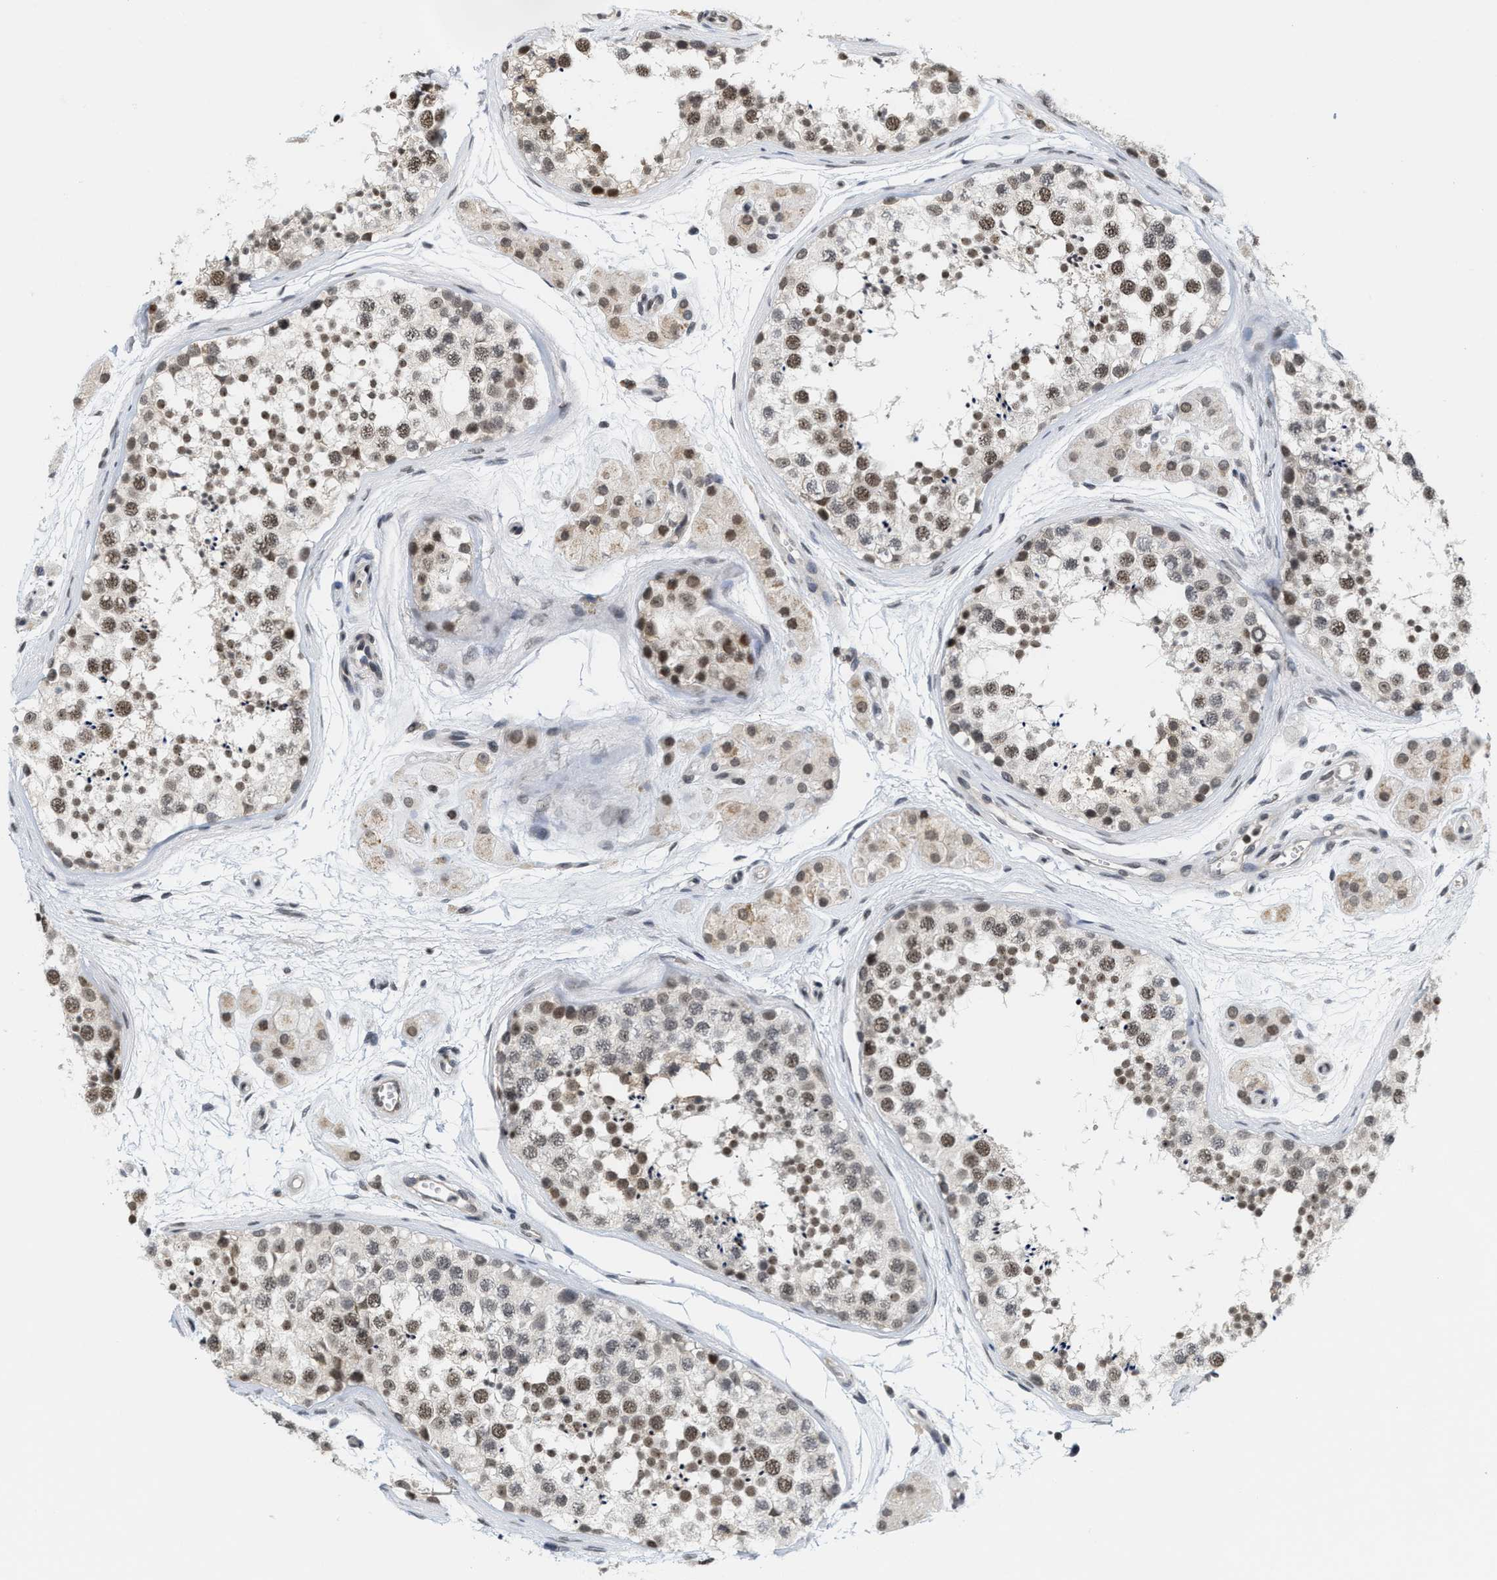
{"staining": {"intensity": "moderate", "quantity": ">75%", "location": "nuclear"}, "tissue": "testis", "cell_type": "Cells in seminiferous ducts", "image_type": "normal", "snomed": [{"axis": "morphology", "description": "Normal tissue, NOS"}, {"axis": "topography", "description": "Testis"}], "caption": "Unremarkable testis was stained to show a protein in brown. There is medium levels of moderate nuclear staining in about >75% of cells in seminiferous ducts. (DAB (3,3'-diaminobenzidine) = brown stain, brightfield microscopy at high magnification).", "gene": "ANKRD6", "patient": {"sex": "male", "age": 56}}